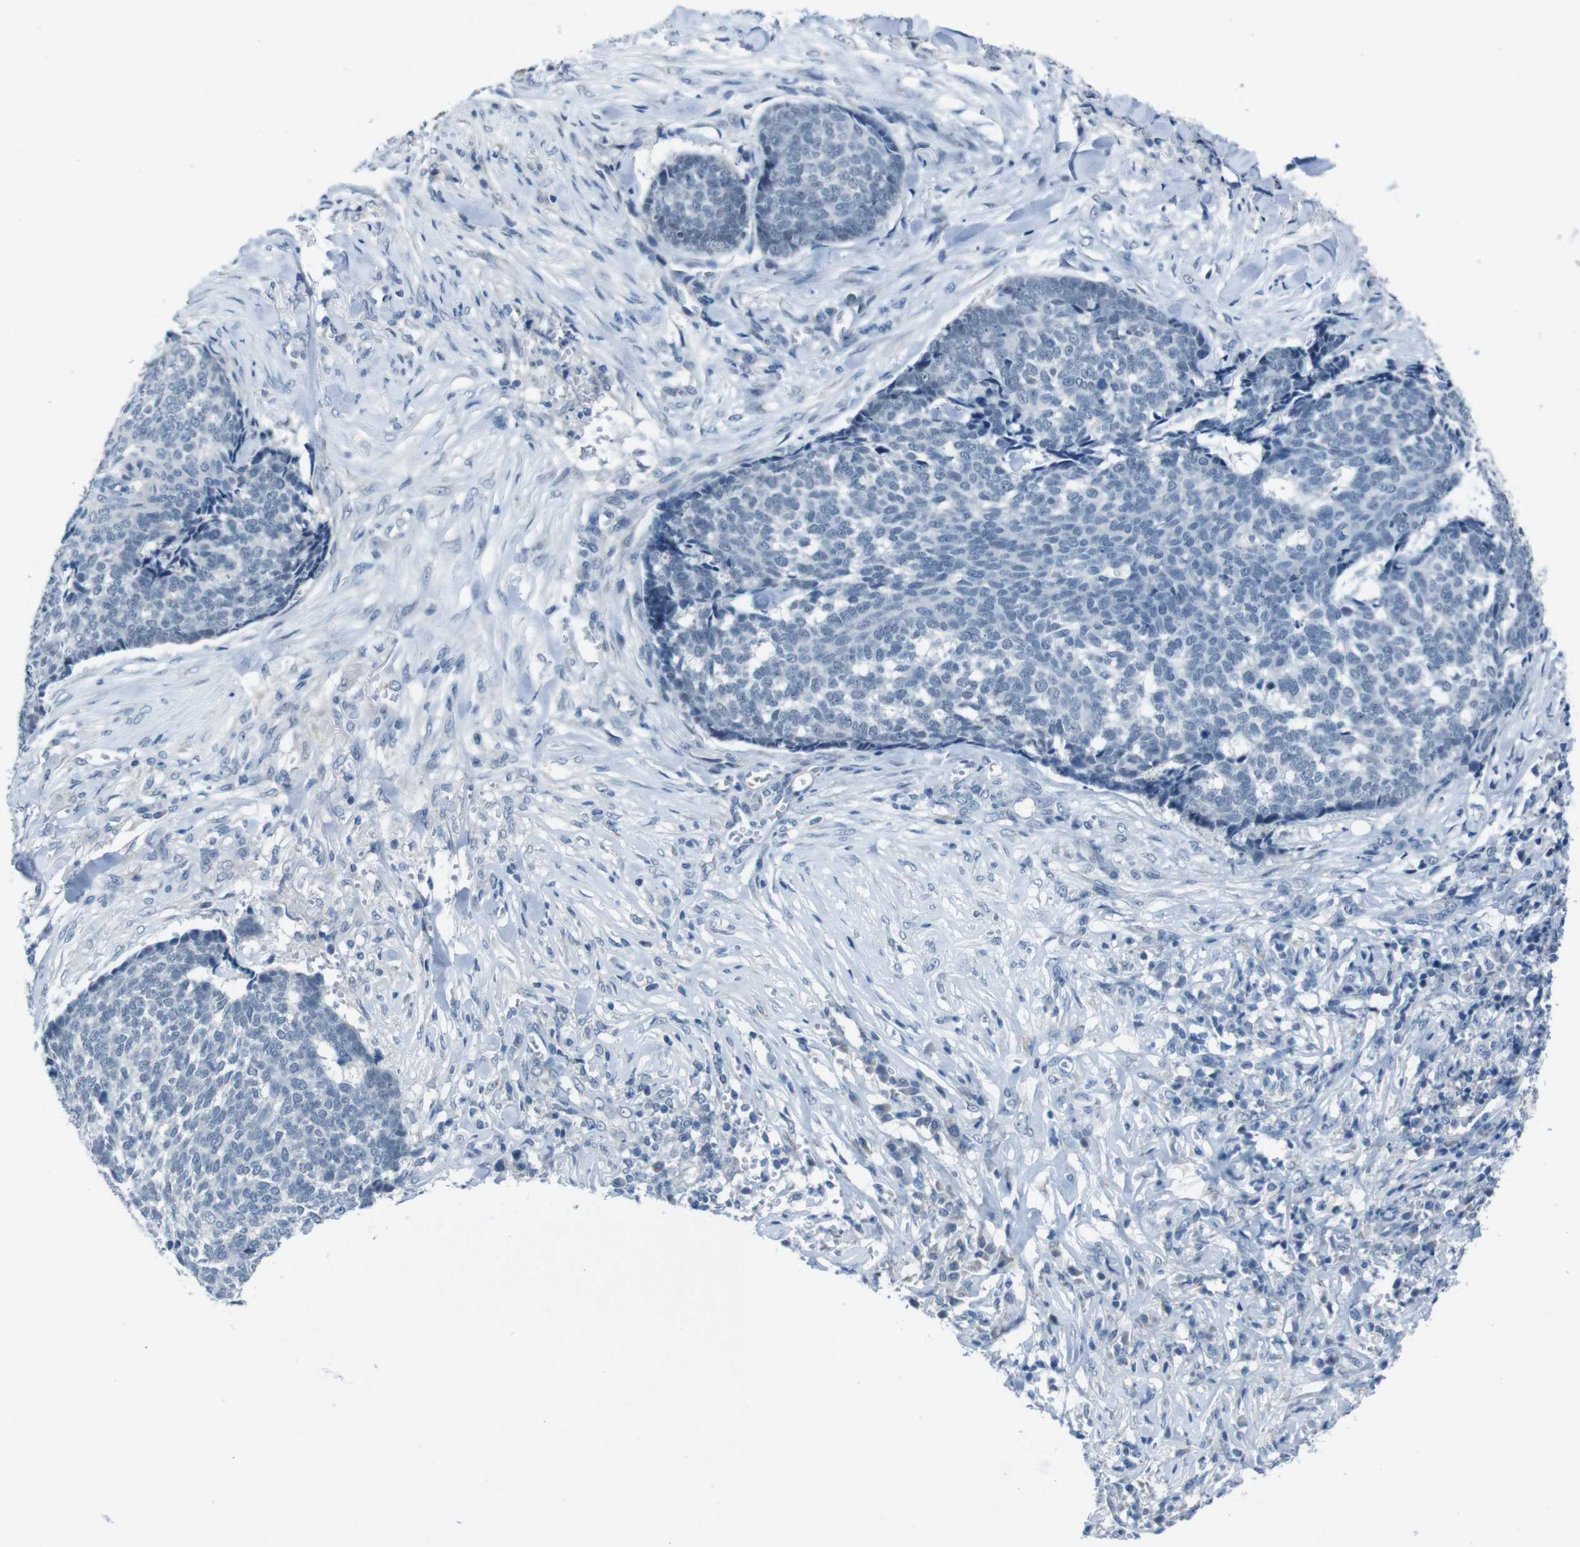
{"staining": {"intensity": "negative", "quantity": "none", "location": "none"}, "tissue": "skin cancer", "cell_type": "Tumor cells", "image_type": "cancer", "snomed": [{"axis": "morphology", "description": "Basal cell carcinoma"}, {"axis": "topography", "description": "Skin"}], "caption": "DAB (3,3'-diaminobenzidine) immunohistochemical staining of human skin basal cell carcinoma displays no significant expression in tumor cells.", "gene": "CDHR2", "patient": {"sex": "male", "age": 84}}